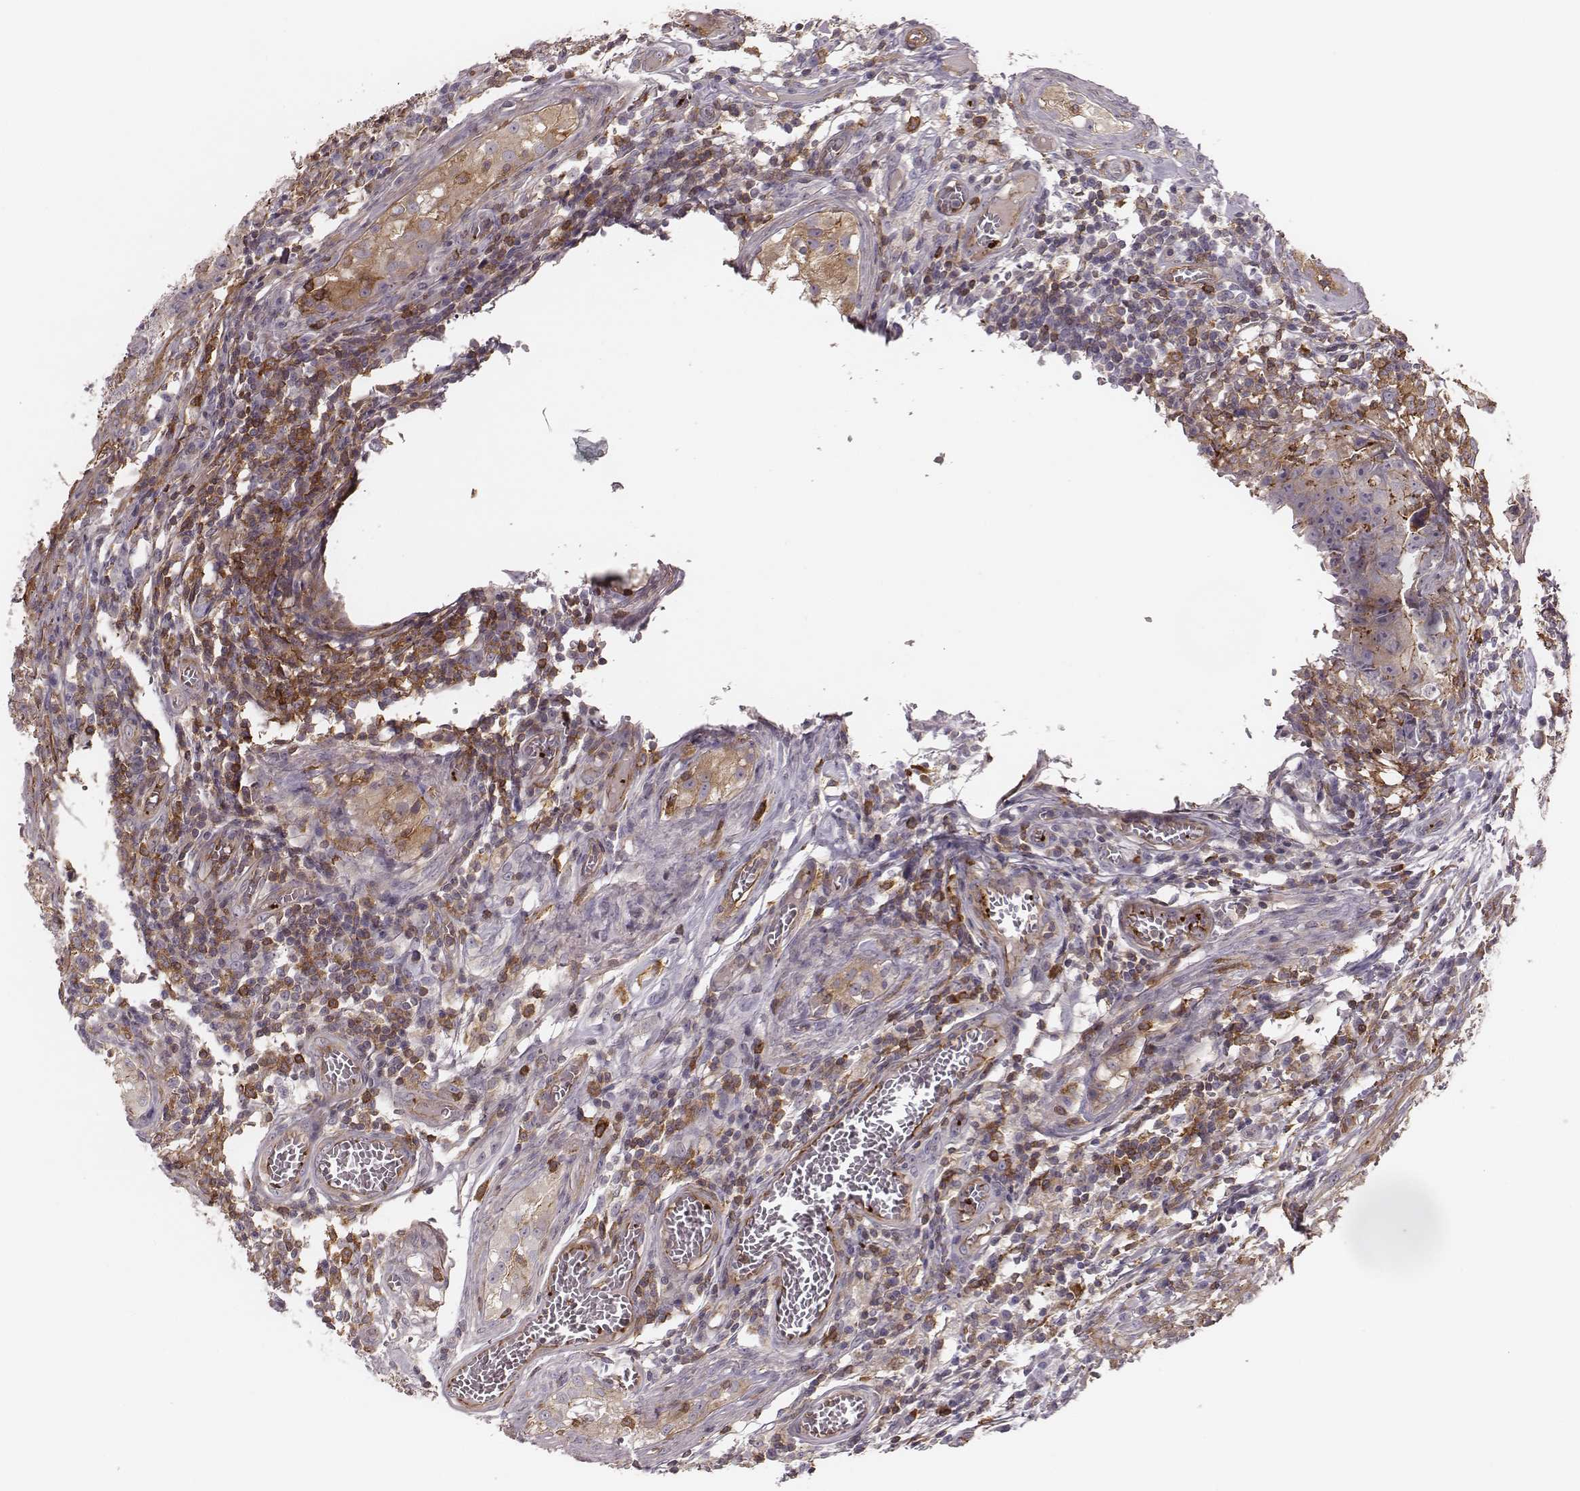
{"staining": {"intensity": "moderate", "quantity": ">75%", "location": "cytoplasmic/membranous"}, "tissue": "testis cancer", "cell_type": "Tumor cells", "image_type": "cancer", "snomed": [{"axis": "morphology", "description": "Carcinoma, Embryonal, NOS"}, {"axis": "topography", "description": "Testis"}], "caption": "Immunohistochemical staining of embryonal carcinoma (testis) displays moderate cytoplasmic/membranous protein positivity in about >75% of tumor cells.", "gene": "ZYX", "patient": {"sex": "male", "age": 36}}